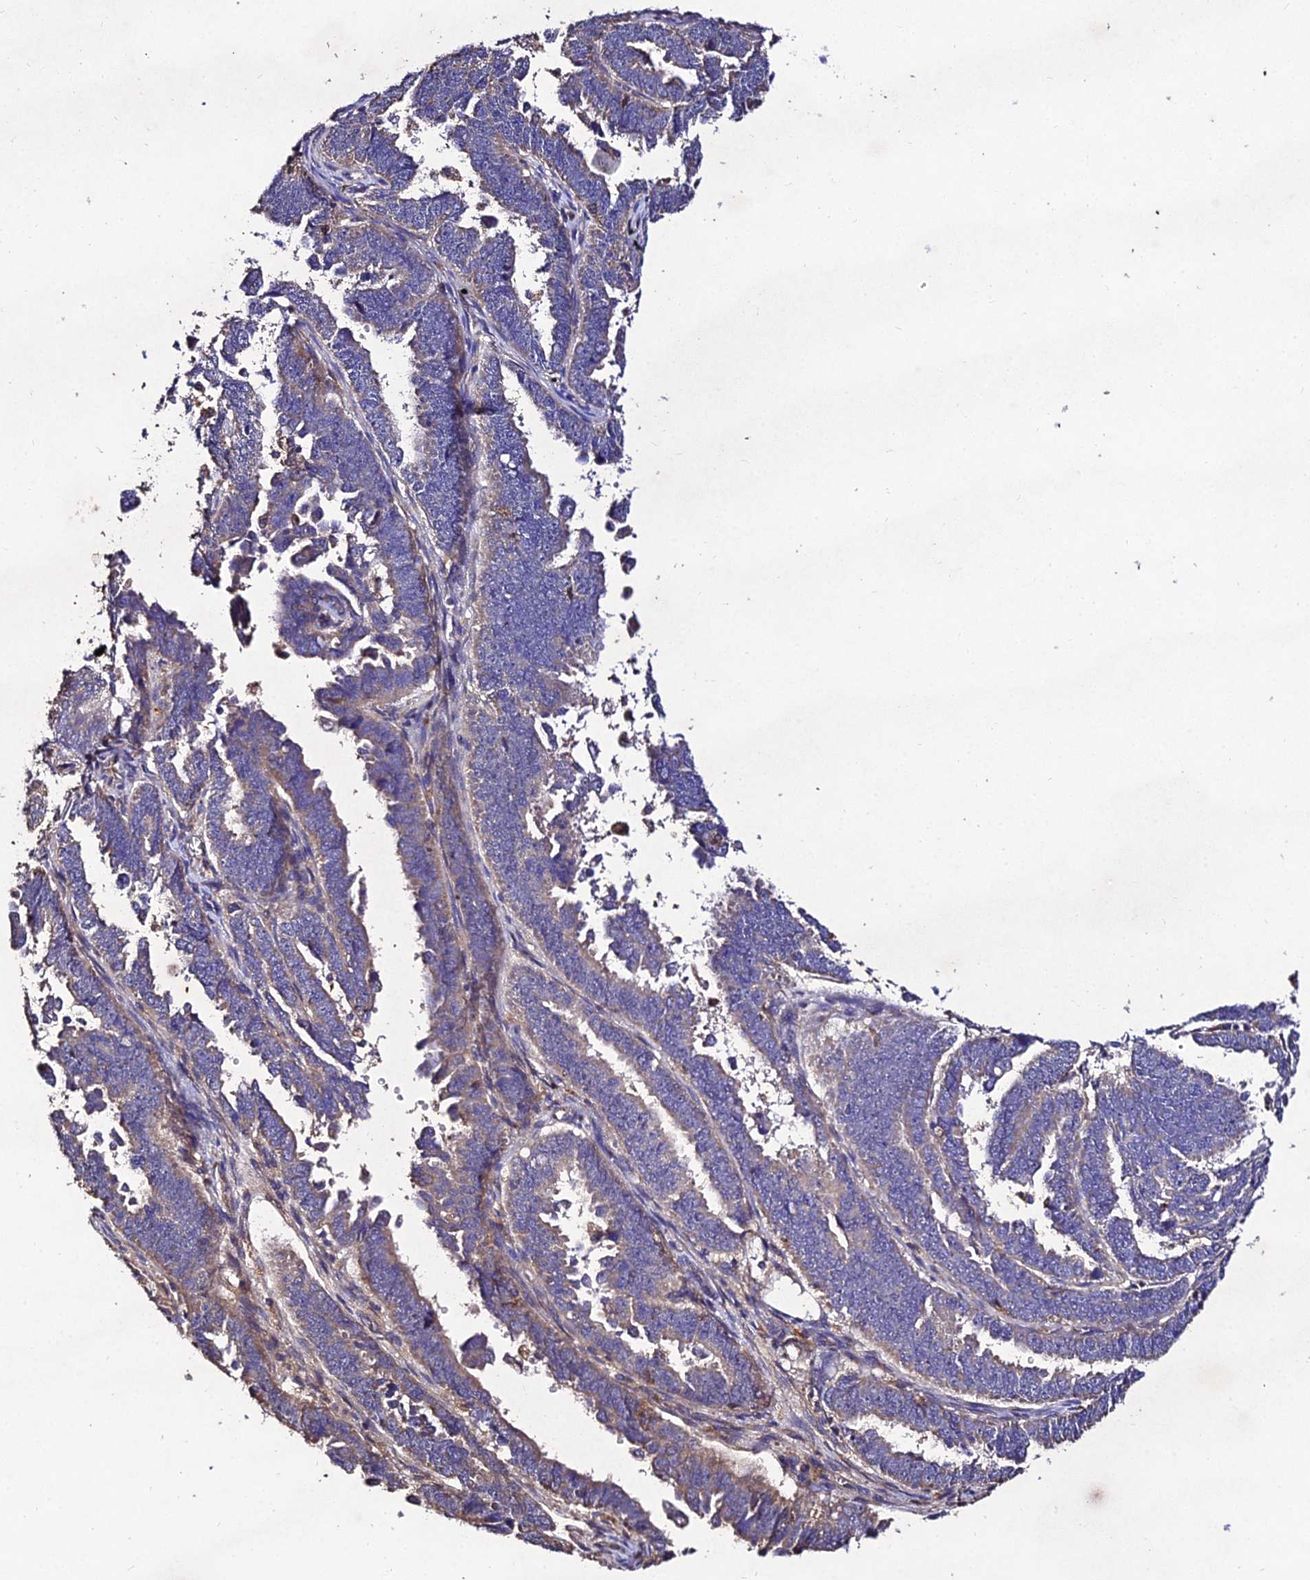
{"staining": {"intensity": "weak", "quantity": "25%-75%", "location": "cytoplasmic/membranous"}, "tissue": "endometrial cancer", "cell_type": "Tumor cells", "image_type": "cancer", "snomed": [{"axis": "morphology", "description": "Adenocarcinoma, NOS"}, {"axis": "topography", "description": "Endometrium"}], "caption": "An image showing weak cytoplasmic/membranous expression in about 25%-75% of tumor cells in endometrial cancer, as visualized by brown immunohistochemical staining.", "gene": "AP3M2", "patient": {"sex": "female", "age": 75}}